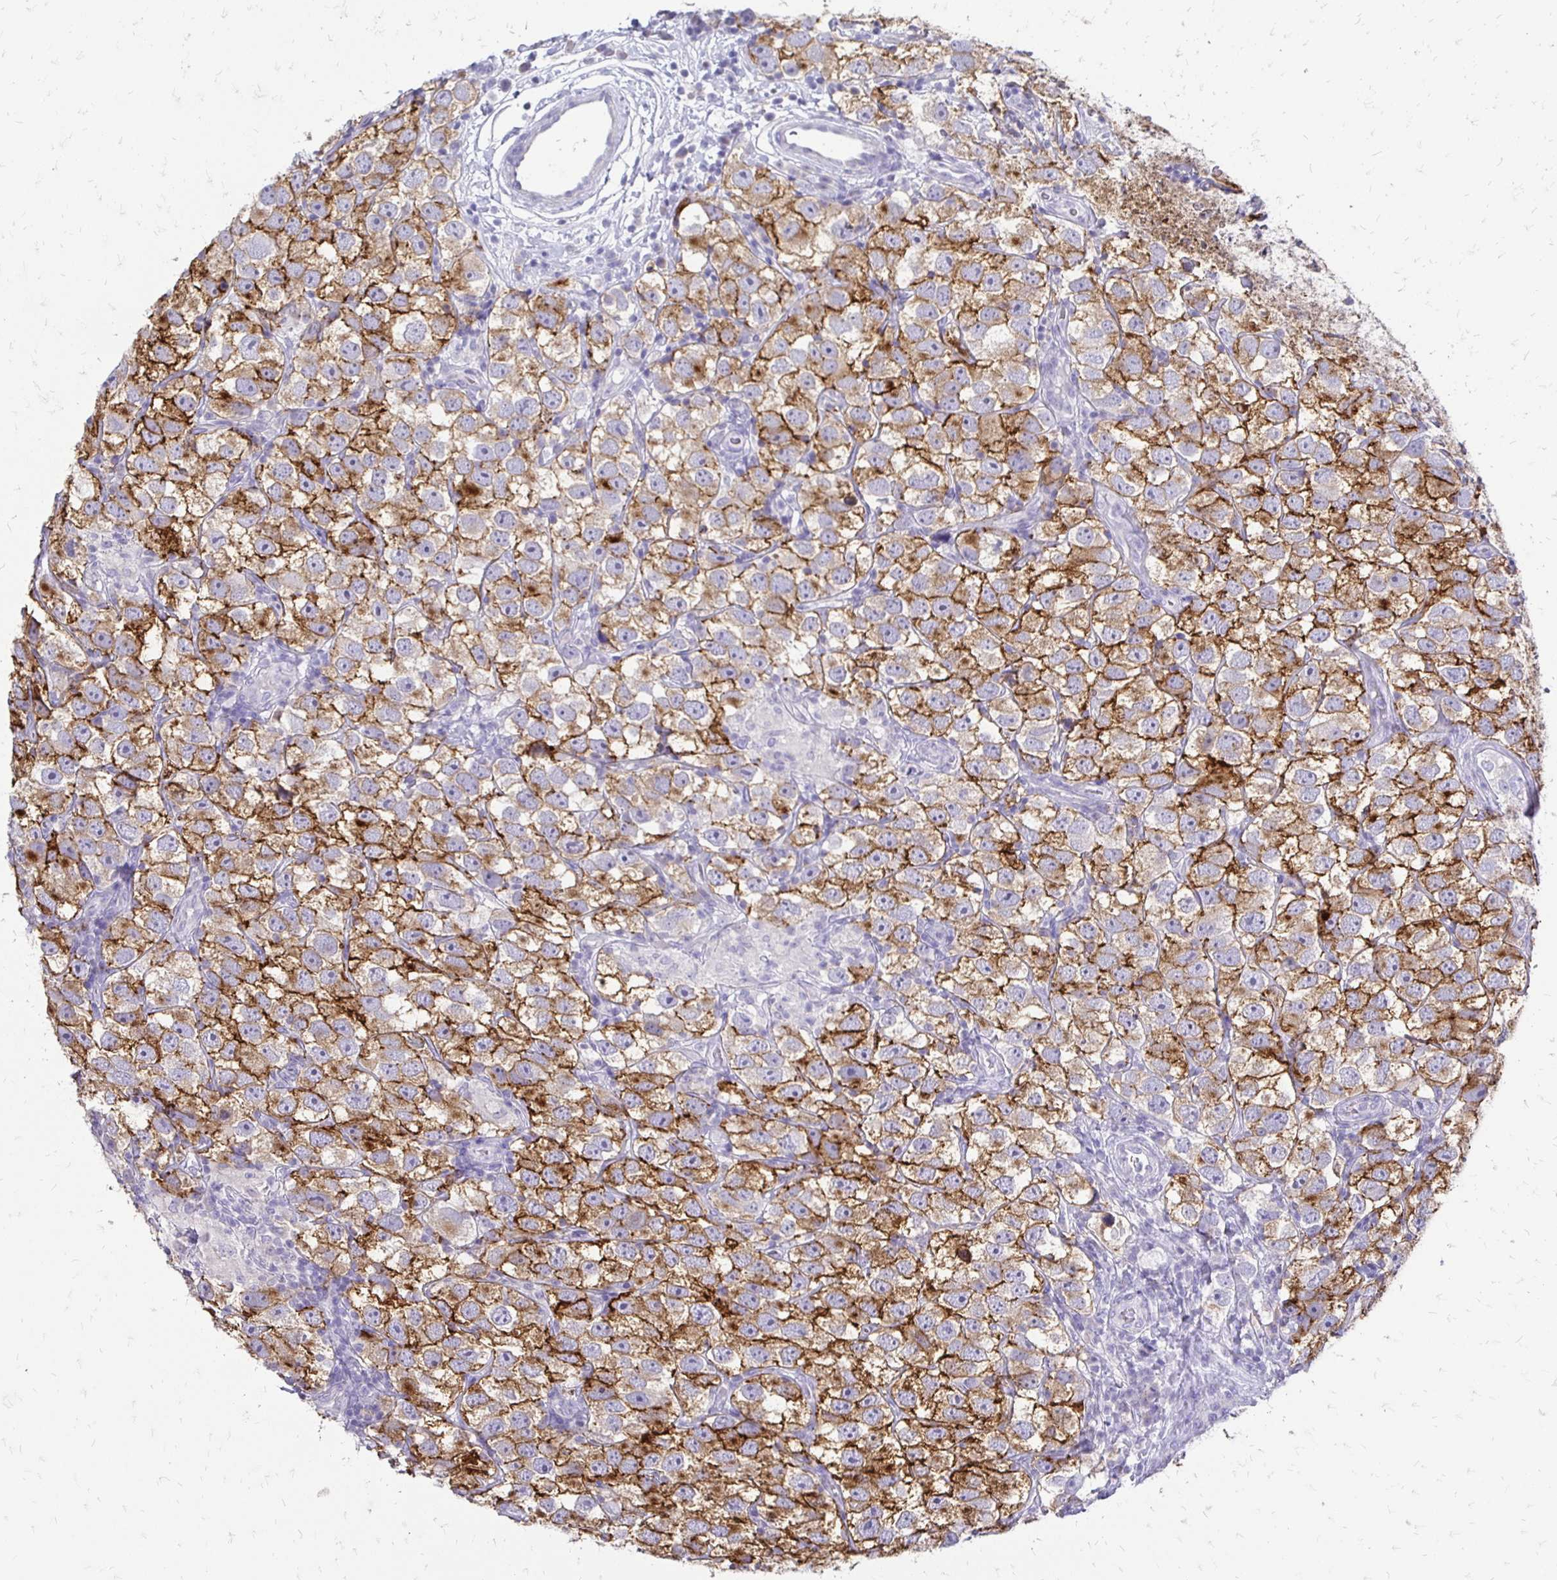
{"staining": {"intensity": "moderate", "quantity": ">75%", "location": "cytoplasmic/membranous"}, "tissue": "testis cancer", "cell_type": "Tumor cells", "image_type": "cancer", "snomed": [{"axis": "morphology", "description": "Seminoma, NOS"}, {"axis": "topography", "description": "Testis"}], "caption": "An immunohistochemistry image of tumor tissue is shown. Protein staining in brown labels moderate cytoplasmic/membranous positivity in testis cancer within tumor cells. The staining was performed using DAB to visualize the protein expression in brown, while the nuclei were stained in blue with hematoxylin (Magnification: 20x).", "gene": "ALPG", "patient": {"sex": "male", "age": 26}}